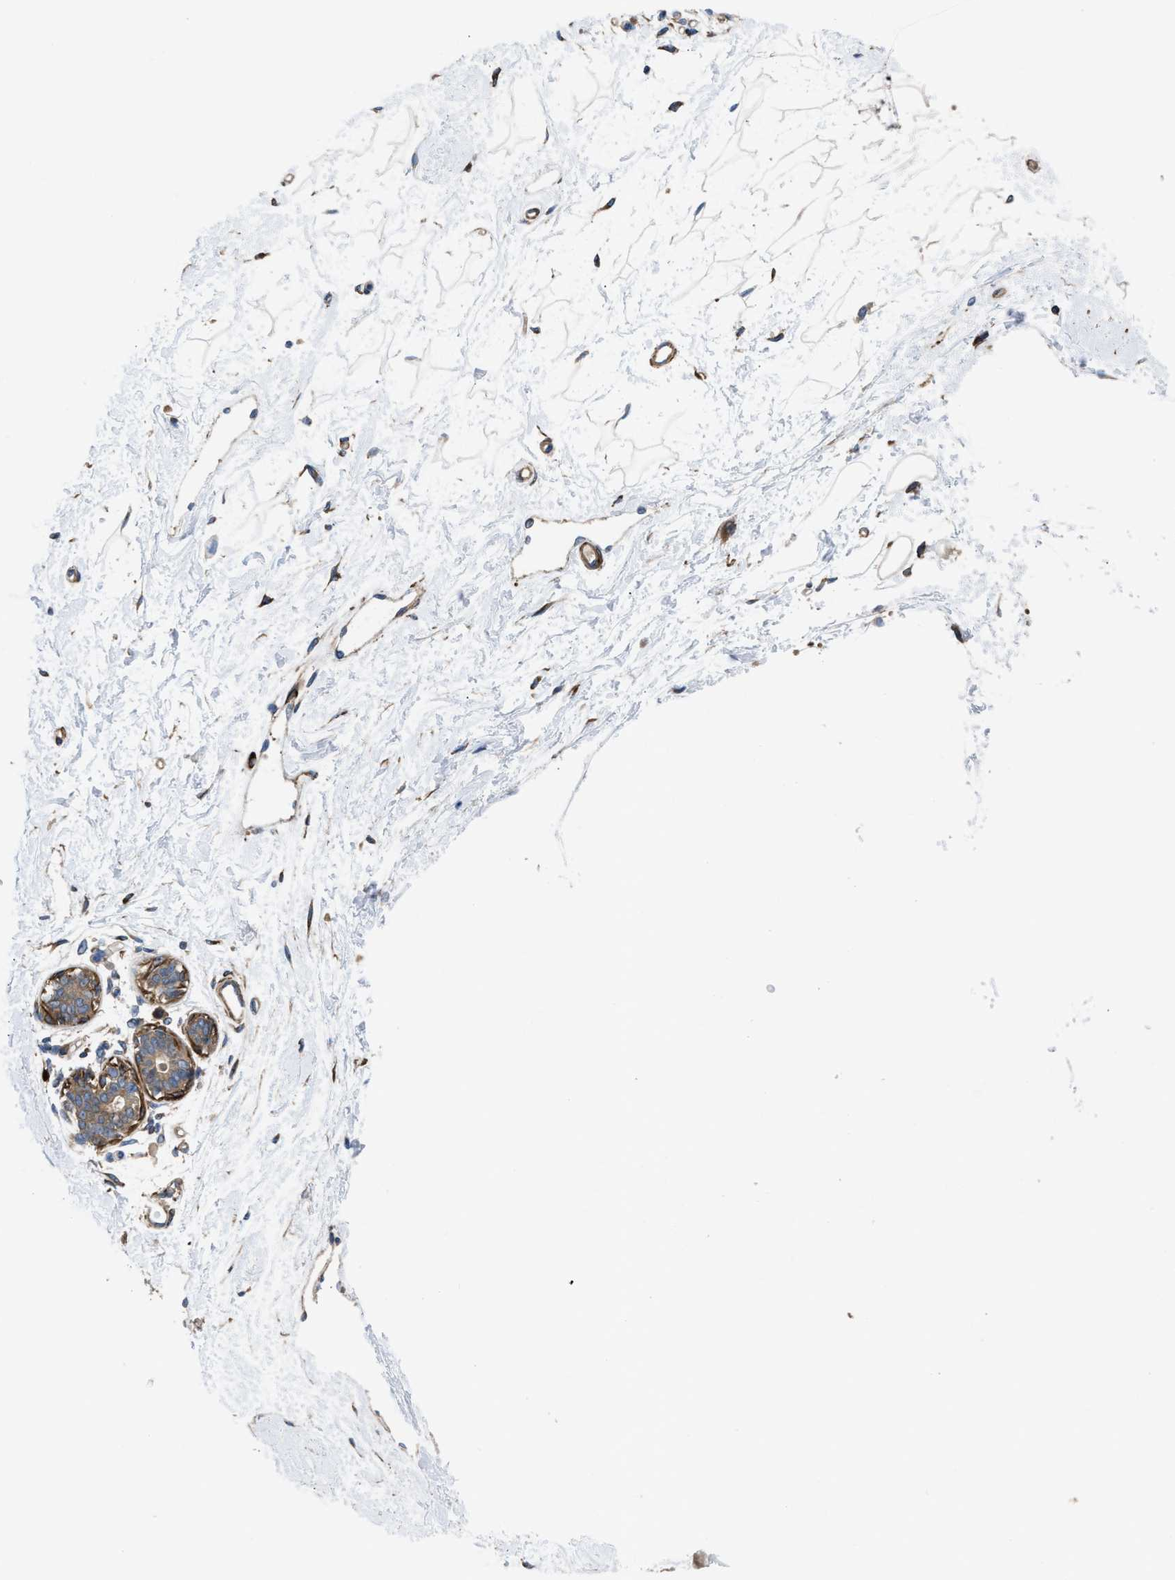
{"staining": {"intensity": "negative", "quantity": "none", "location": "none"}, "tissue": "breast", "cell_type": "Adipocytes", "image_type": "normal", "snomed": [{"axis": "morphology", "description": "Normal tissue, NOS"}, {"axis": "topography", "description": "Breast"}], "caption": "Protein analysis of benign breast displays no significant expression in adipocytes.", "gene": "CHKB", "patient": {"sex": "female", "age": 45}}